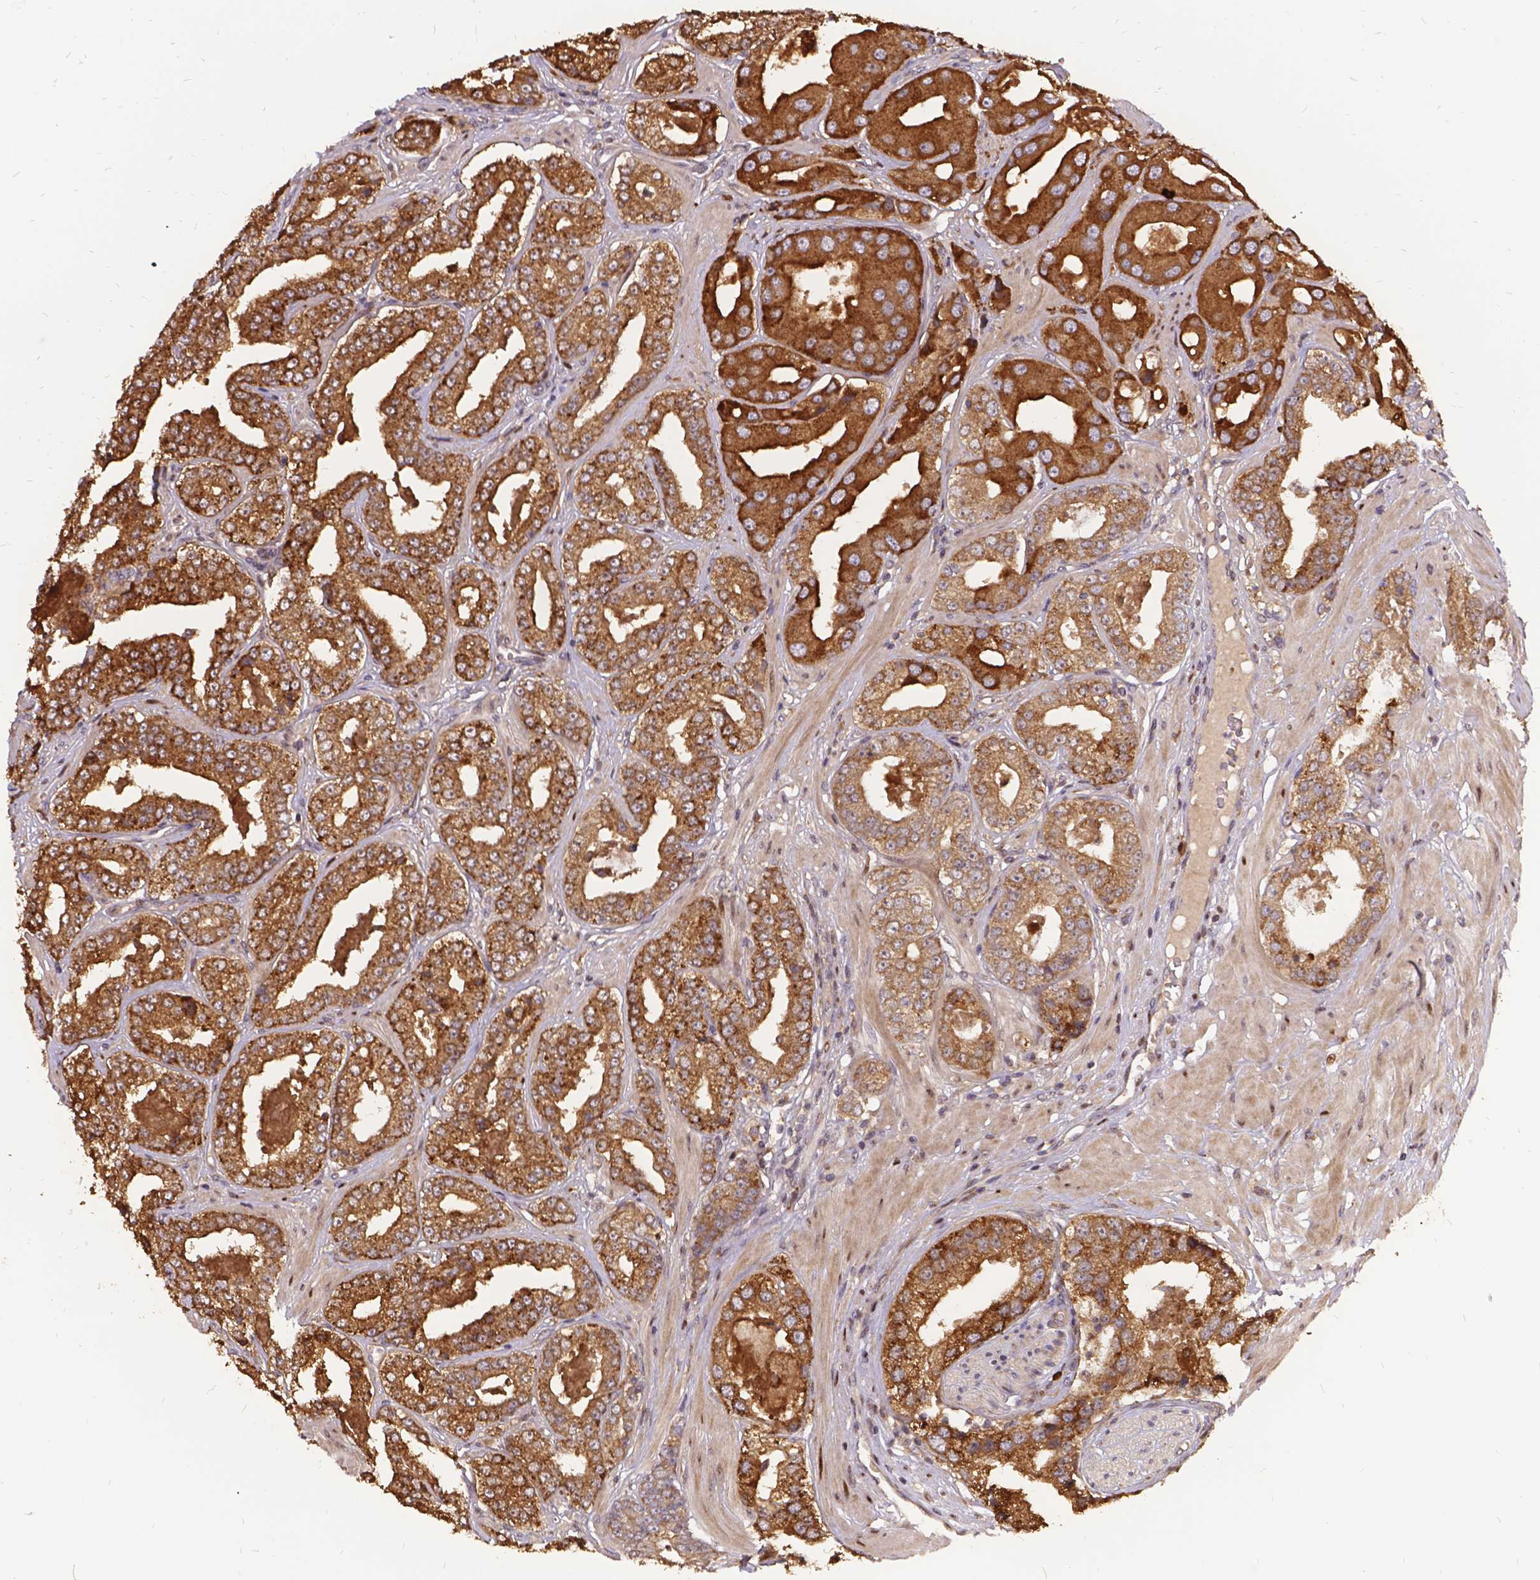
{"staining": {"intensity": "moderate", "quantity": ">75%", "location": "cytoplasmic/membranous"}, "tissue": "prostate cancer", "cell_type": "Tumor cells", "image_type": "cancer", "snomed": [{"axis": "morphology", "description": "Adenocarcinoma, Low grade"}, {"axis": "topography", "description": "Prostate"}], "caption": "An image of human prostate adenocarcinoma (low-grade) stained for a protein reveals moderate cytoplasmic/membranous brown staining in tumor cells.", "gene": "DENND6A", "patient": {"sex": "male", "age": 60}}